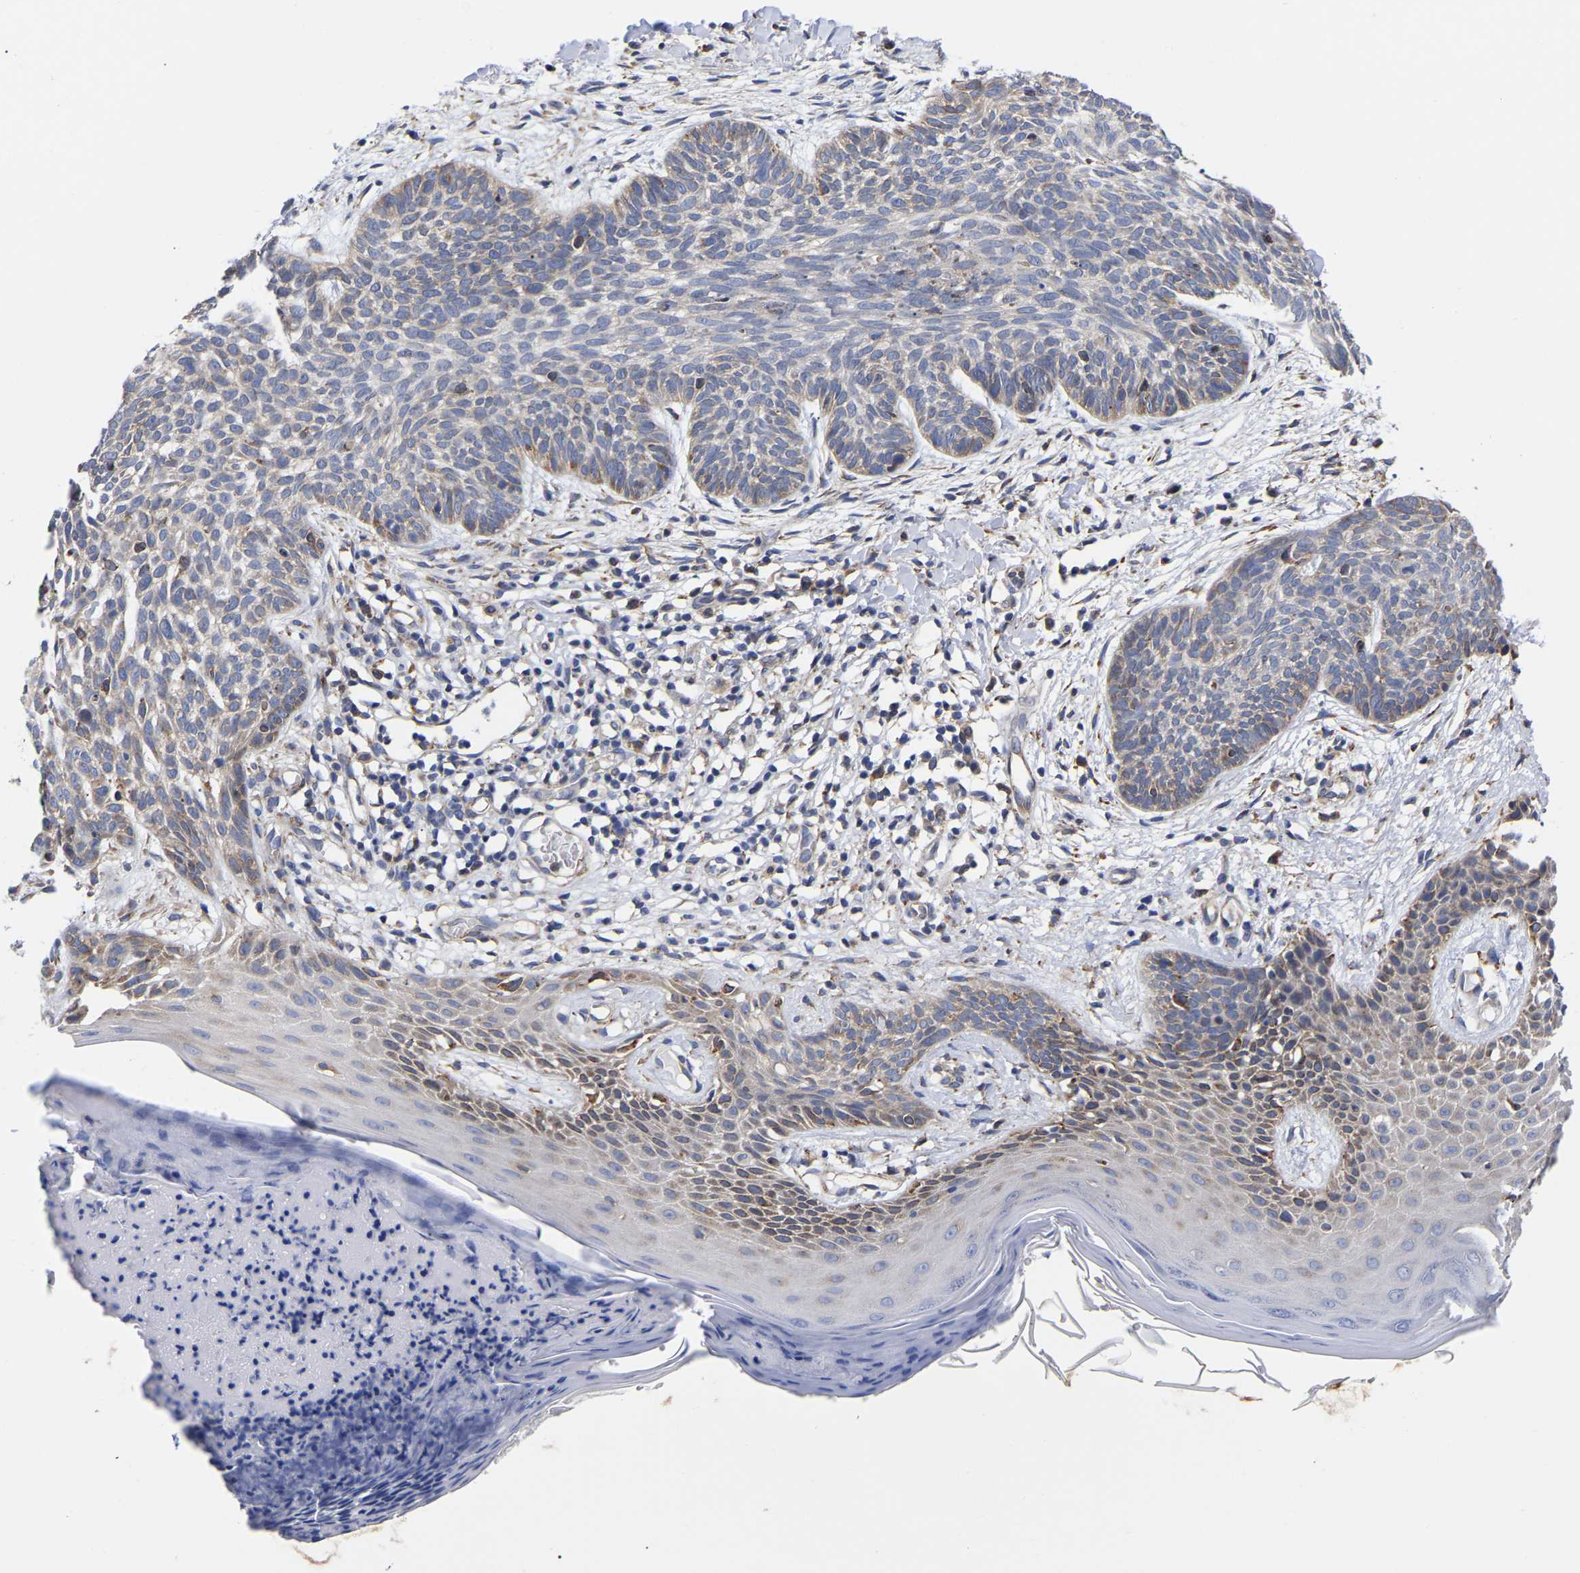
{"staining": {"intensity": "moderate", "quantity": "25%-75%", "location": "cytoplasmic/membranous"}, "tissue": "skin cancer", "cell_type": "Tumor cells", "image_type": "cancer", "snomed": [{"axis": "morphology", "description": "Basal cell carcinoma"}, {"axis": "topography", "description": "Skin"}], "caption": "The immunohistochemical stain highlights moderate cytoplasmic/membranous staining in tumor cells of skin basal cell carcinoma tissue.", "gene": "CFAP298", "patient": {"sex": "female", "age": 59}}